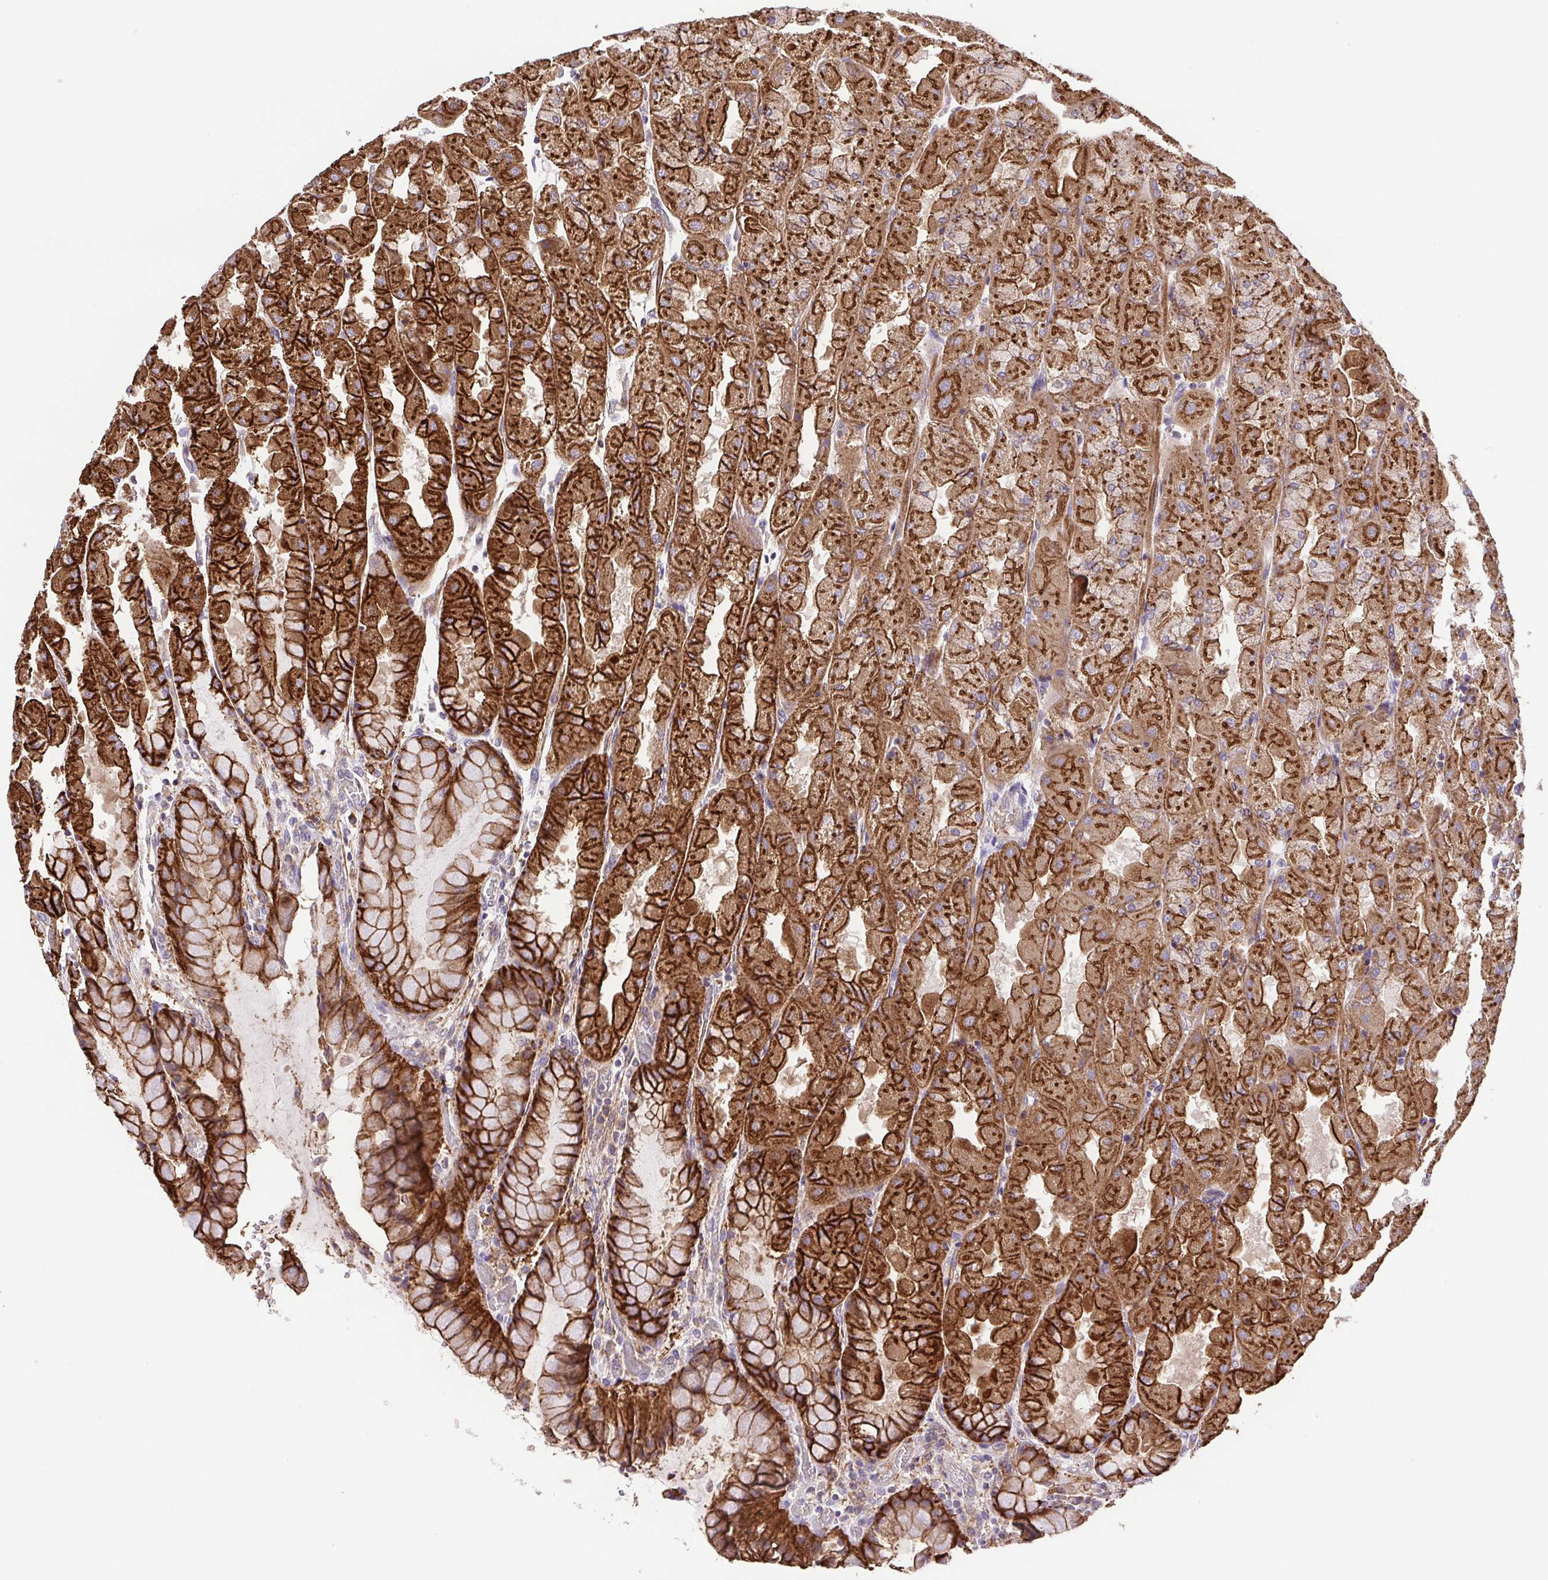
{"staining": {"intensity": "strong", "quantity": ">75%", "location": "cytoplasmic/membranous"}, "tissue": "stomach", "cell_type": "Glandular cells", "image_type": "normal", "snomed": [{"axis": "morphology", "description": "Normal tissue, NOS"}, {"axis": "topography", "description": "Stomach"}], "caption": "Brown immunohistochemical staining in normal human stomach demonstrates strong cytoplasmic/membranous staining in approximately >75% of glandular cells.", "gene": "IDE", "patient": {"sex": "female", "age": 61}}